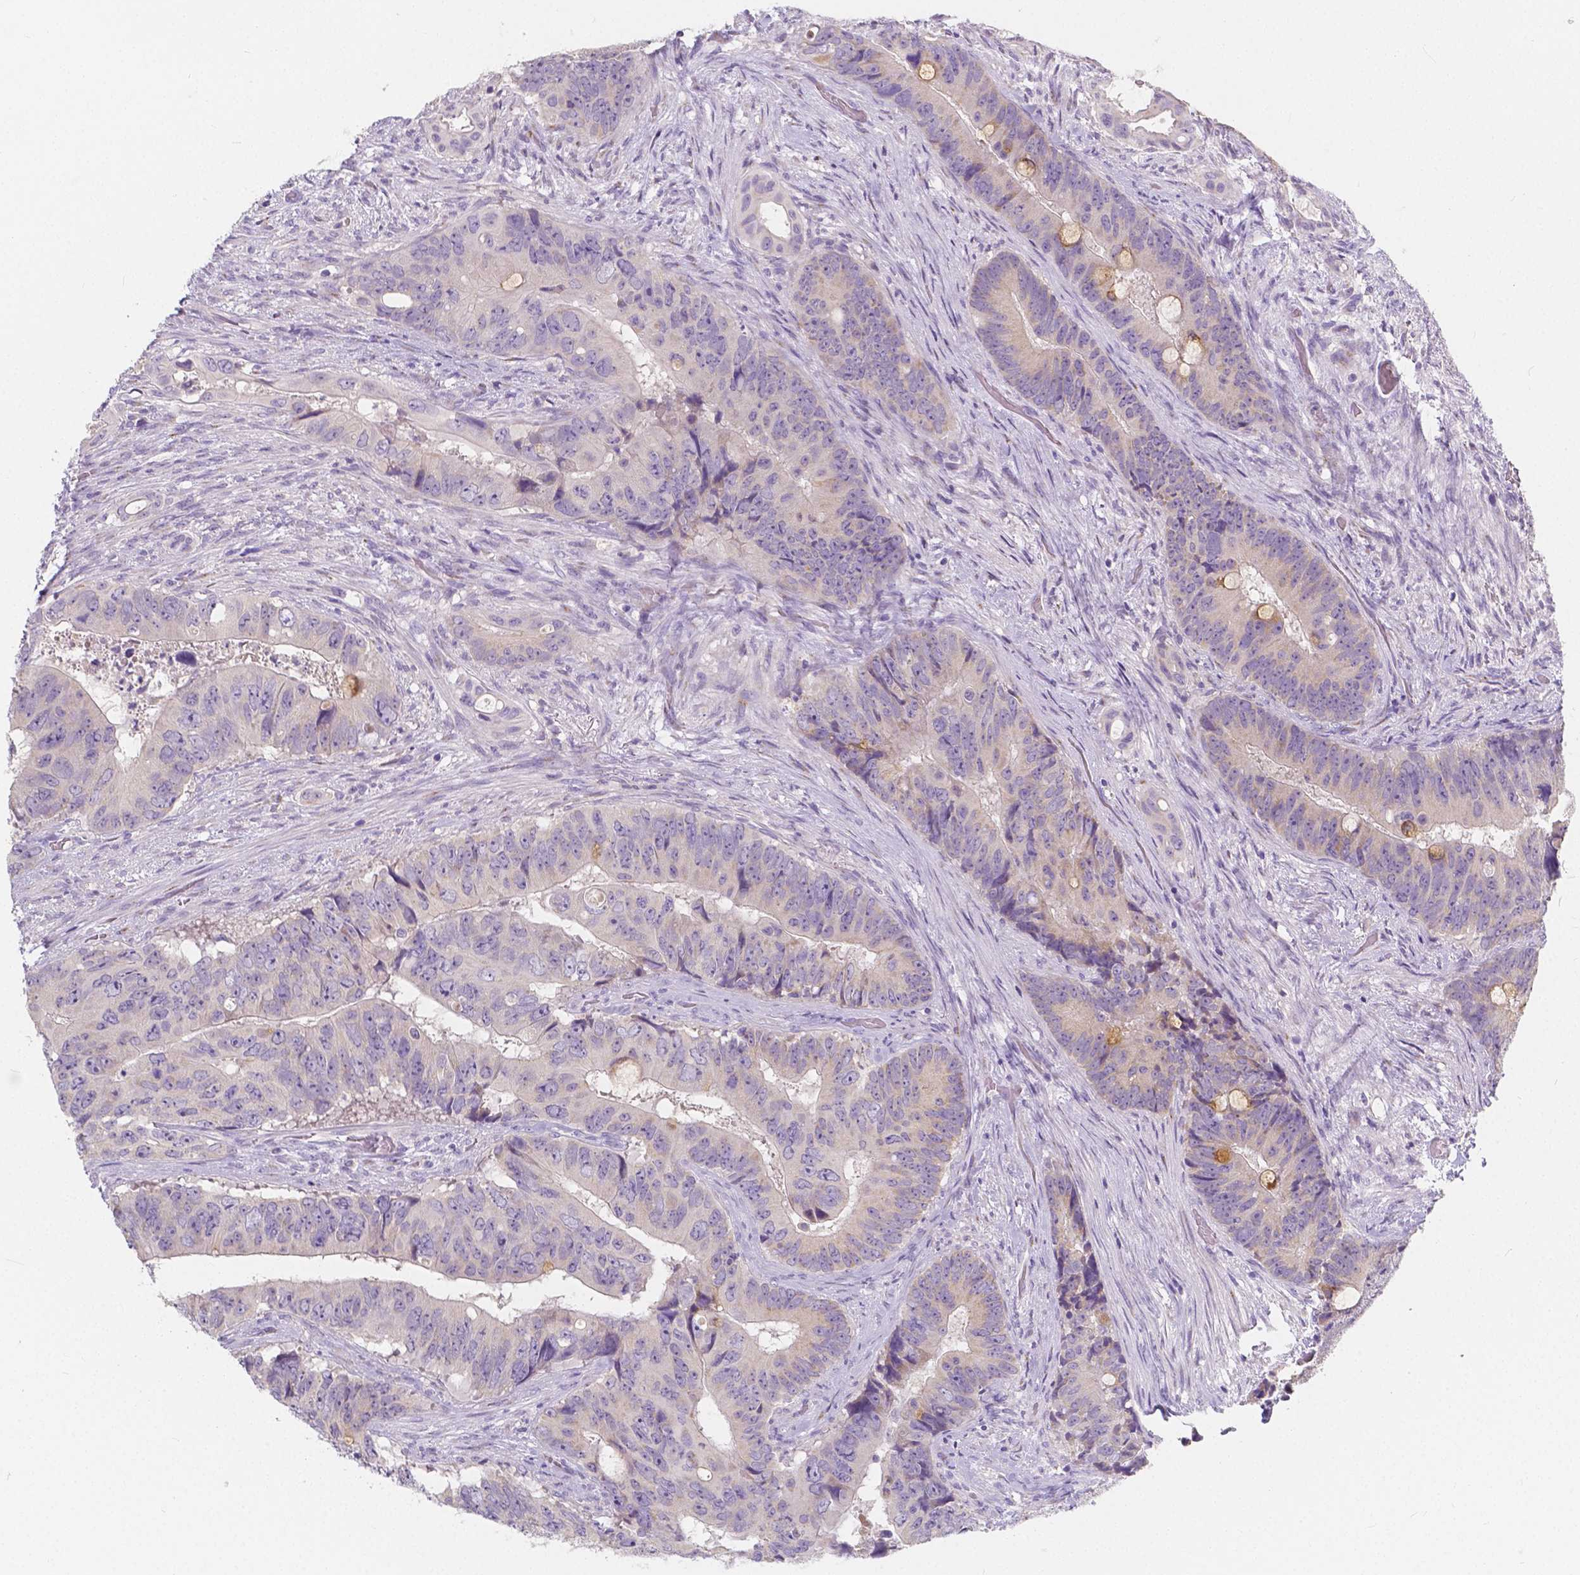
{"staining": {"intensity": "negative", "quantity": "none", "location": "none"}, "tissue": "colorectal cancer", "cell_type": "Tumor cells", "image_type": "cancer", "snomed": [{"axis": "morphology", "description": "Adenocarcinoma, NOS"}, {"axis": "topography", "description": "Rectum"}], "caption": "The photomicrograph displays no significant staining in tumor cells of colorectal cancer (adenocarcinoma).", "gene": "RNF186", "patient": {"sex": "male", "age": 78}}